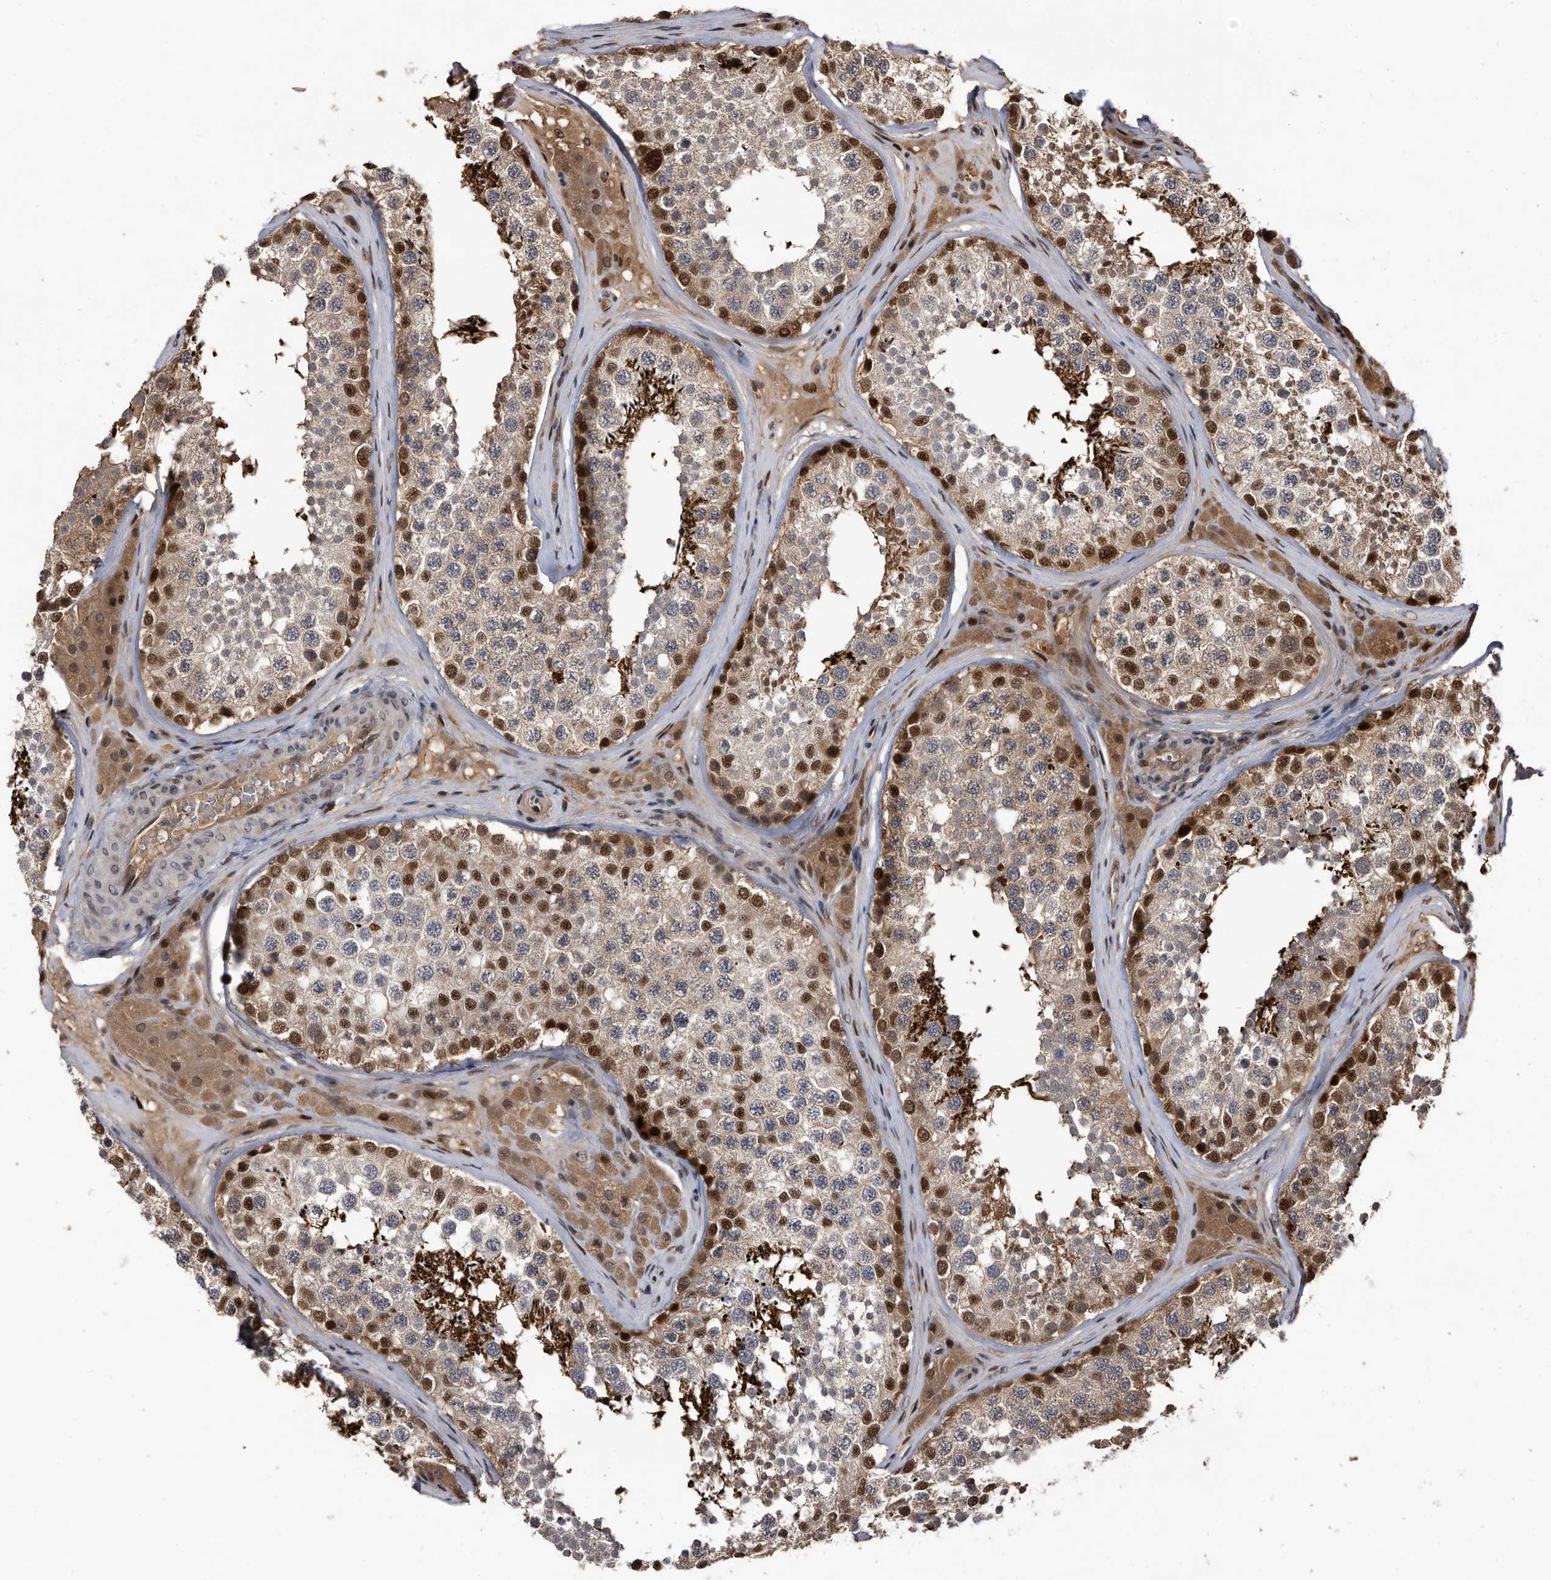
{"staining": {"intensity": "moderate", "quantity": "25%-75%", "location": "cytoplasmic/membranous,nuclear"}, "tissue": "testis", "cell_type": "Cells in seminiferous ducts", "image_type": "normal", "snomed": [{"axis": "morphology", "description": "Normal tissue, NOS"}, {"axis": "topography", "description": "Testis"}], "caption": "Human testis stained with a brown dye exhibits moderate cytoplasmic/membranous,nuclear positive staining in about 25%-75% of cells in seminiferous ducts.", "gene": "RAD23B", "patient": {"sex": "male", "age": 46}}